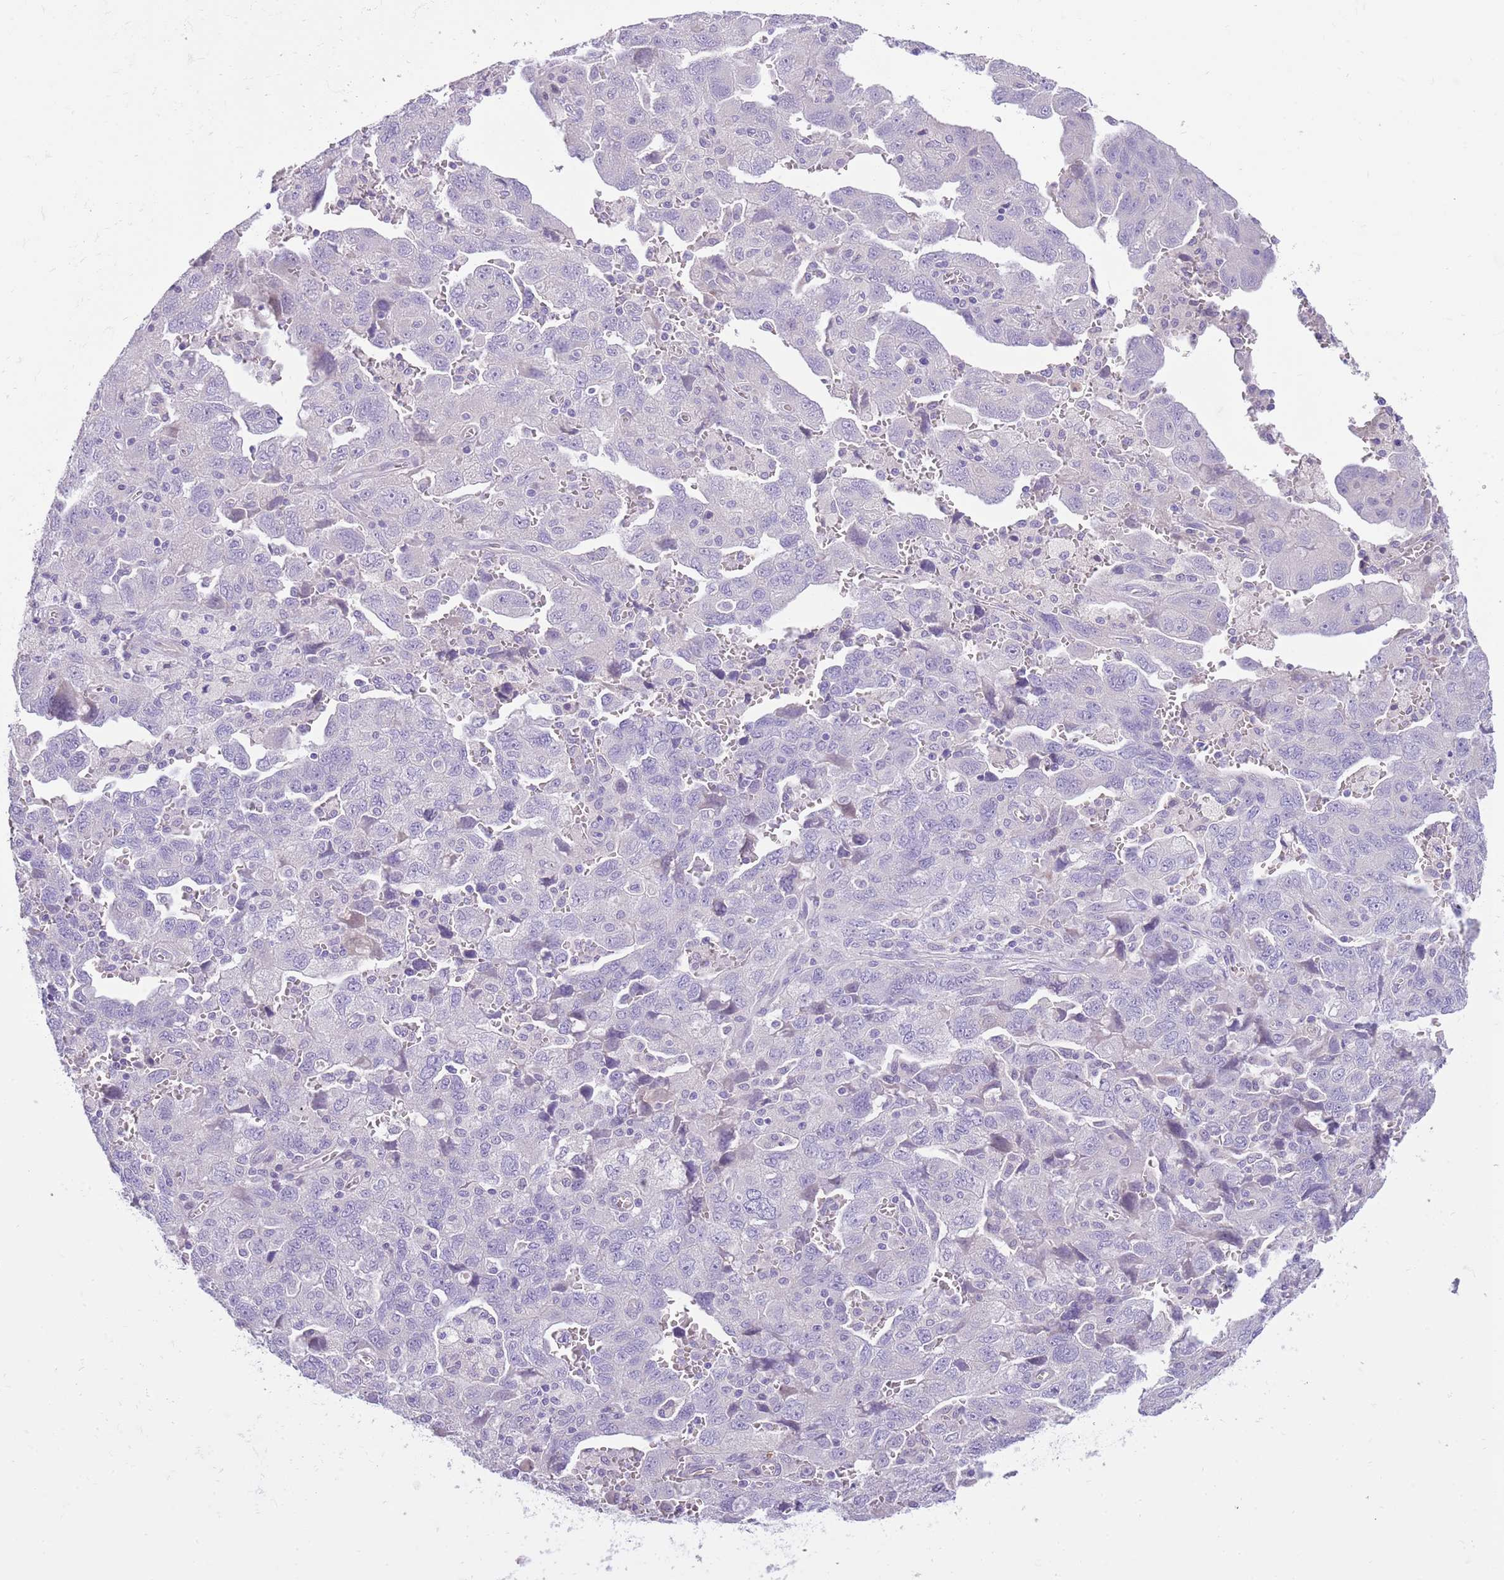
{"staining": {"intensity": "negative", "quantity": "none", "location": "none"}, "tissue": "ovarian cancer", "cell_type": "Tumor cells", "image_type": "cancer", "snomed": [{"axis": "morphology", "description": "Carcinoma, NOS"}, {"axis": "morphology", "description": "Cystadenocarcinoma, serous, NOS"}, {"axis": "topography", "description": "Ovary"}], "caption": "IHC image of human carcinoma (ovarian) stained for a protein (brown), which exhibits no staining in tumor cells. Nuclei are stained in blue.", "gene": "SFTPA1", "patient": {"sex": "female", "age": 69}}